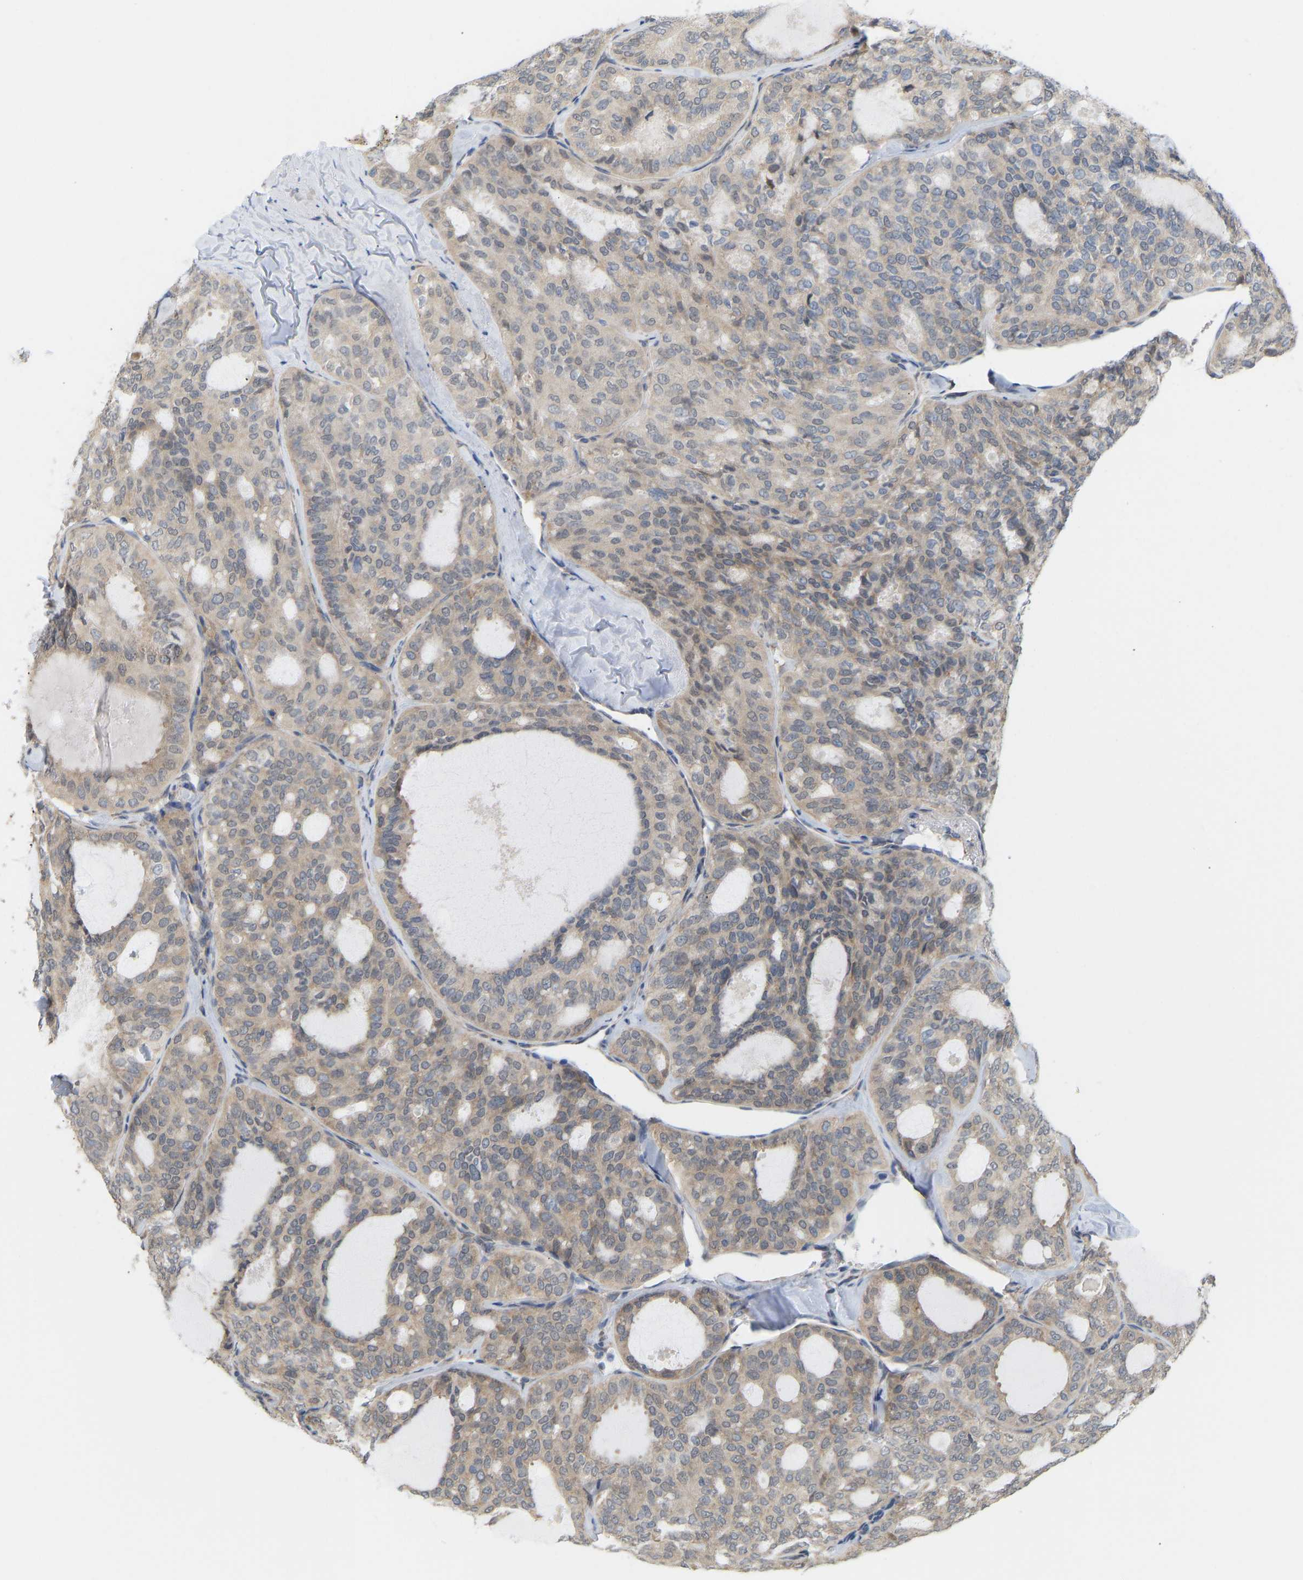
{"staining": {"intensity": "weak", "quantity": ">75%", "location": "cytoplasmic/membranous"}, "tissue": "thyroid cancer", "cell_type": "Tumor cells", "image_type": "cancer", "snomed": [{"axis": "morphology", "description": "Follicular adenoma carcinoma, NOS"}, {"axis": "topography", "description": "Thyroid gland"}], "caption": "Immunohistochemical staining of thyroid follicular adenoma carcinoma exhibits weak cytoplasmic/membranous protein staining in approximately >75% of tumor cells.", "gene": "BEND3", "patient": {"sex": "male", "age": 75}}